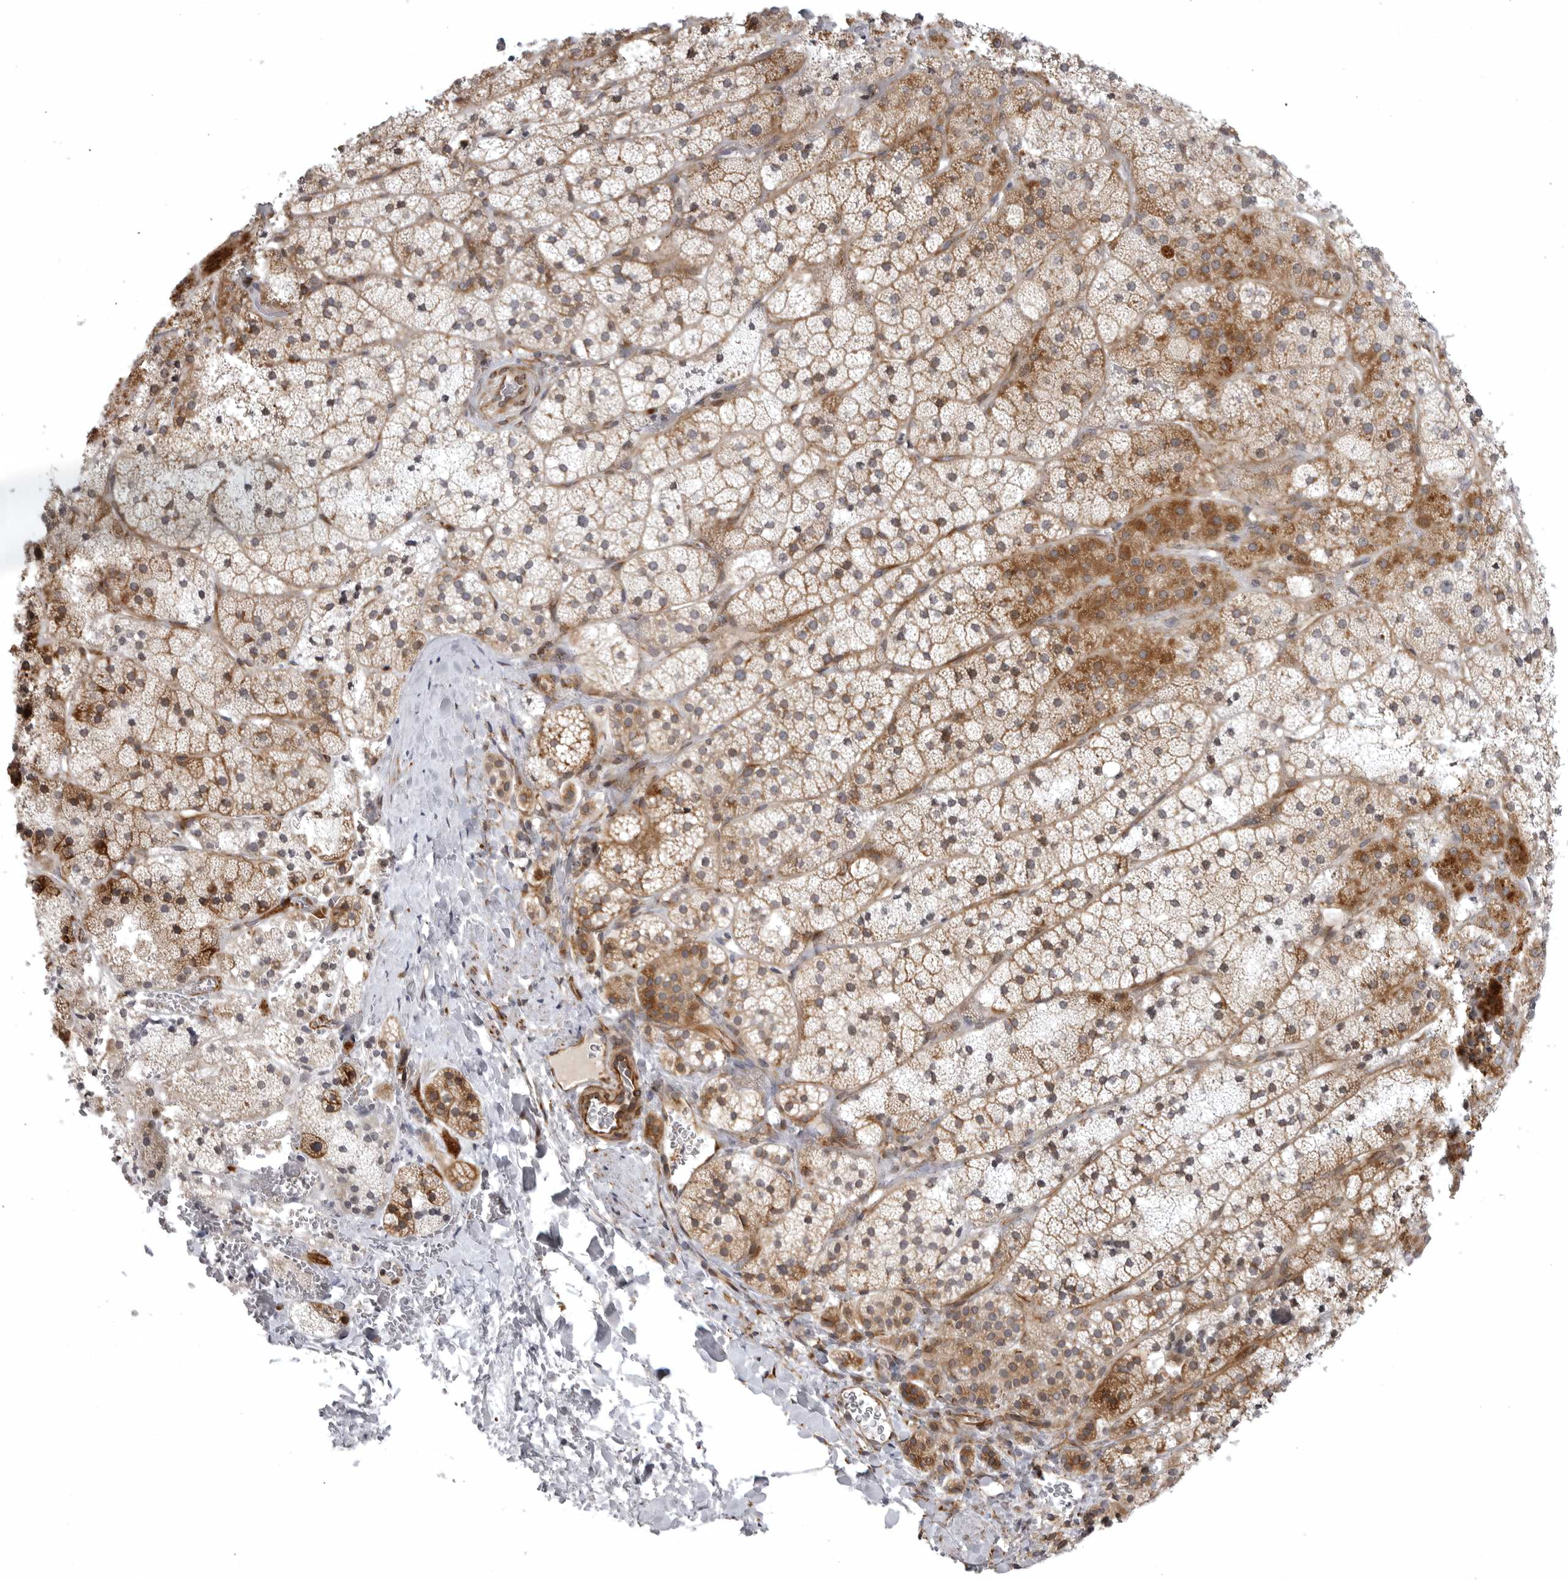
{"staining": {"intensity": "moderate", "quantity": ">75%", "location": "cytoplasmic/membranous"}, "tissue": "adrenal gland", "cell_type": "Glandular cells", "image_type": "normal", "snomed": [{"axis": "morphology", "description": "Normal tissue, NOS"}, {"axis": "topography", "description": "Adrenal gland"}], "caption": "Glandular cells display medium levels of moderate cytoplasmic/membranous staining in approximately >75% of cells in benign human adrenal gland. Using DAB (3,3'-diaminobenzidine) (brown) and hematoxylin (blue) stains, captured at high magnification using brightfield microscopy.", "gene": "CD300LD", "patient": {"sex": "female", "age": 44}}